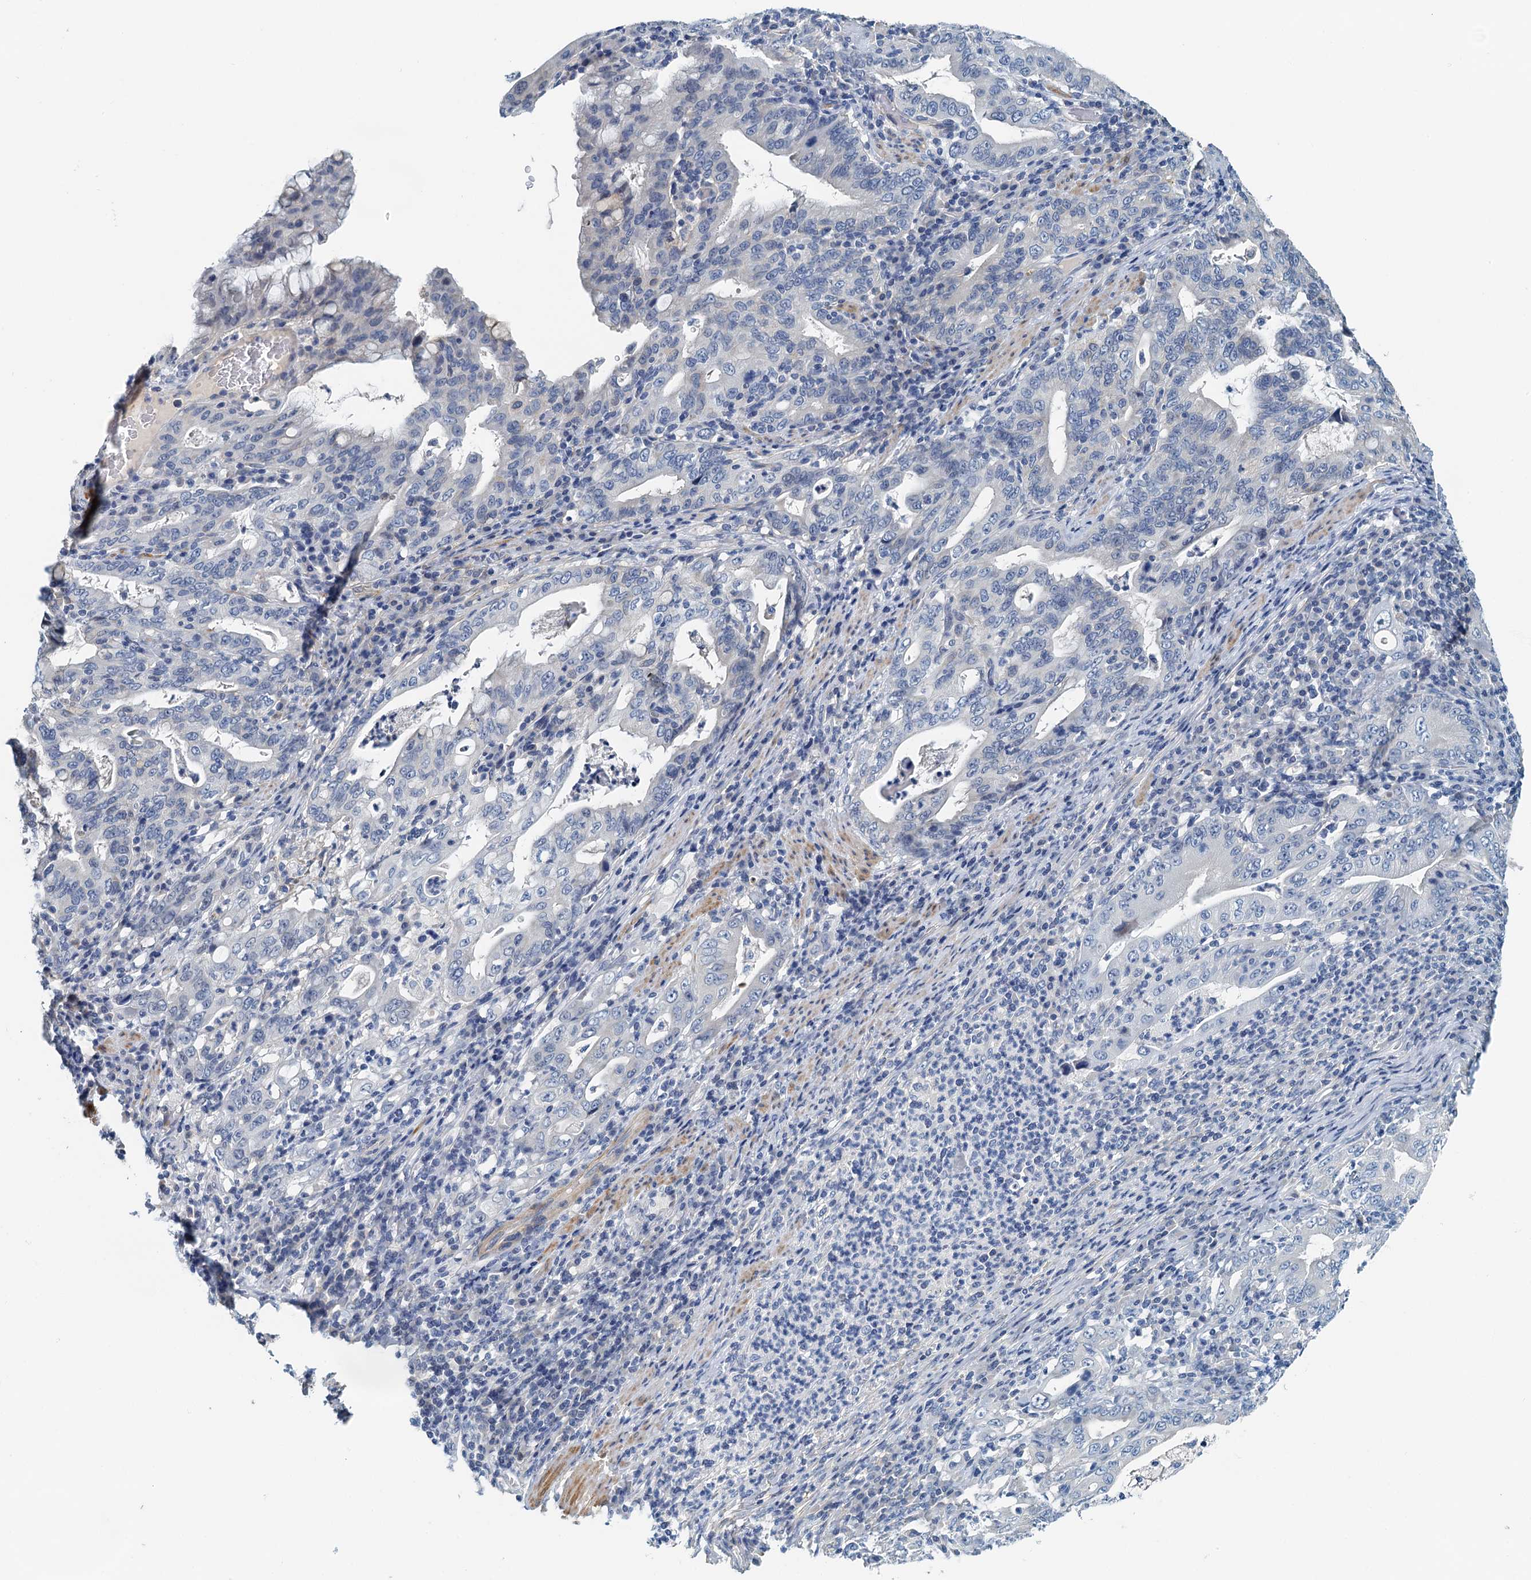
{"staining": {"intensity": "negative", "quantity": "none", "location": "none"}, "tissue": "stomach cancer", "cell_type": "Tumor cells", "image_type": "cancer", "snomed": [{"axis": "morphology", "description": "Normal tissue, NOS"}, {"axis": "morphology", "description": "Adenocarcinoma, NOS"}, {"axis": "topography", "description": "Esophagus"}, {"axis": "topography", "description": "Stomach, upper"}, {"axis": "topography", "description": "Peripheral nerve tissue"}], "caption": "Stomach cancer (adenocarcinoma) was stained to show a protein in brown. There is no significant staining in tumor cells.", "gene": "DTD1", "patient": {"sex": "male", "age": 62}}